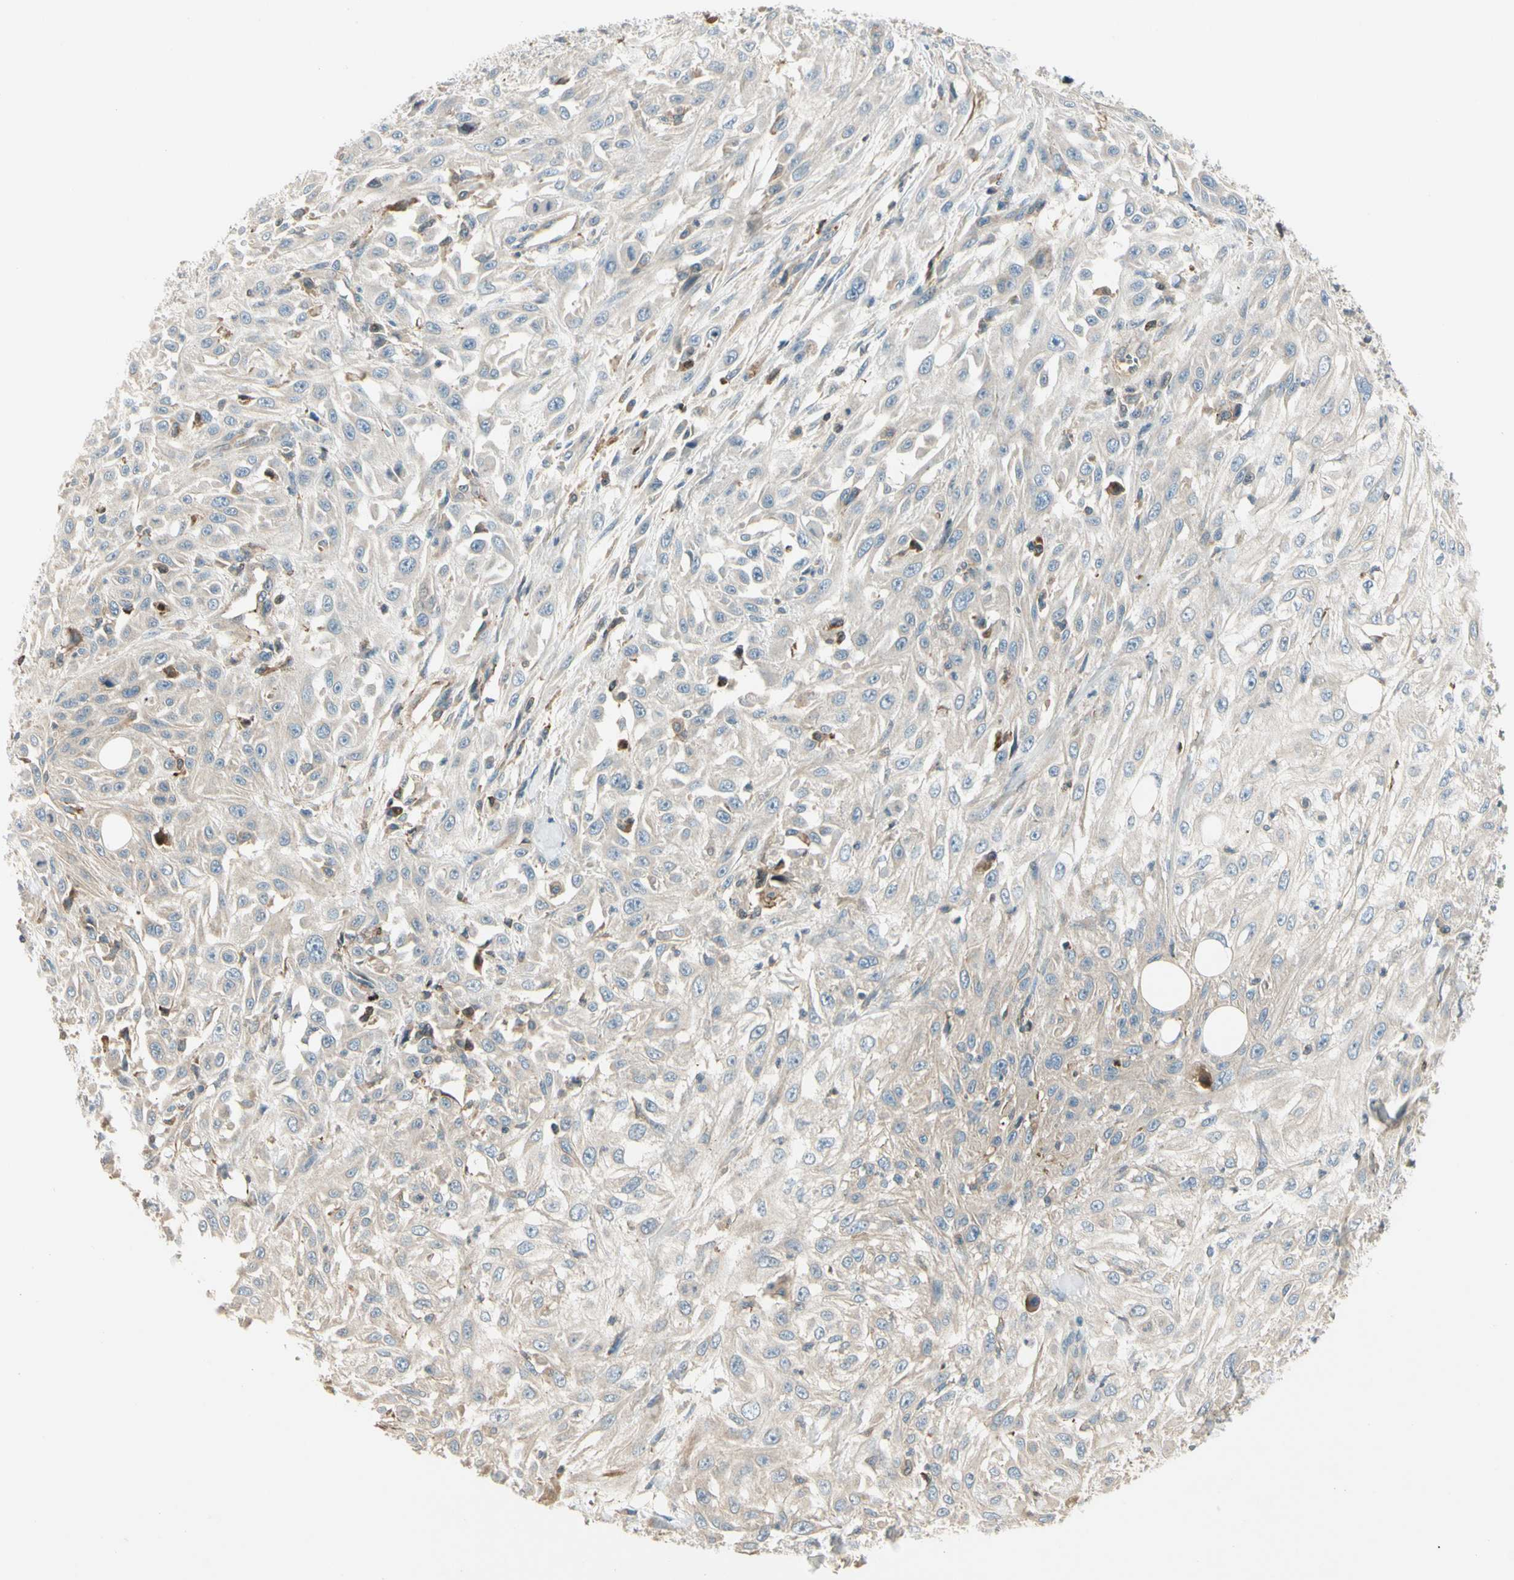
{"staining": {"intensity": "weak", "quantity": "25%-75%", "location": "cytoplasmic/membranous"}, "tissue": "skin cancer", "cell_type": "Tumor cells", "image_type": "cancer", "snomed": [{"axis": "morphology", "description": "Squamous cell carcinoma, NOS"}, {"axis": "topography", "description": "Skin"}], "caption": "Immunohistochemical staining of human skin squamous cell carcinoma shows low levels of weak cytoplasmic/membranous protein expression in approximately 25%-75% of tumor cells.", "gene": "CDH6", "patient": {"sex": "male", "age": 75}}